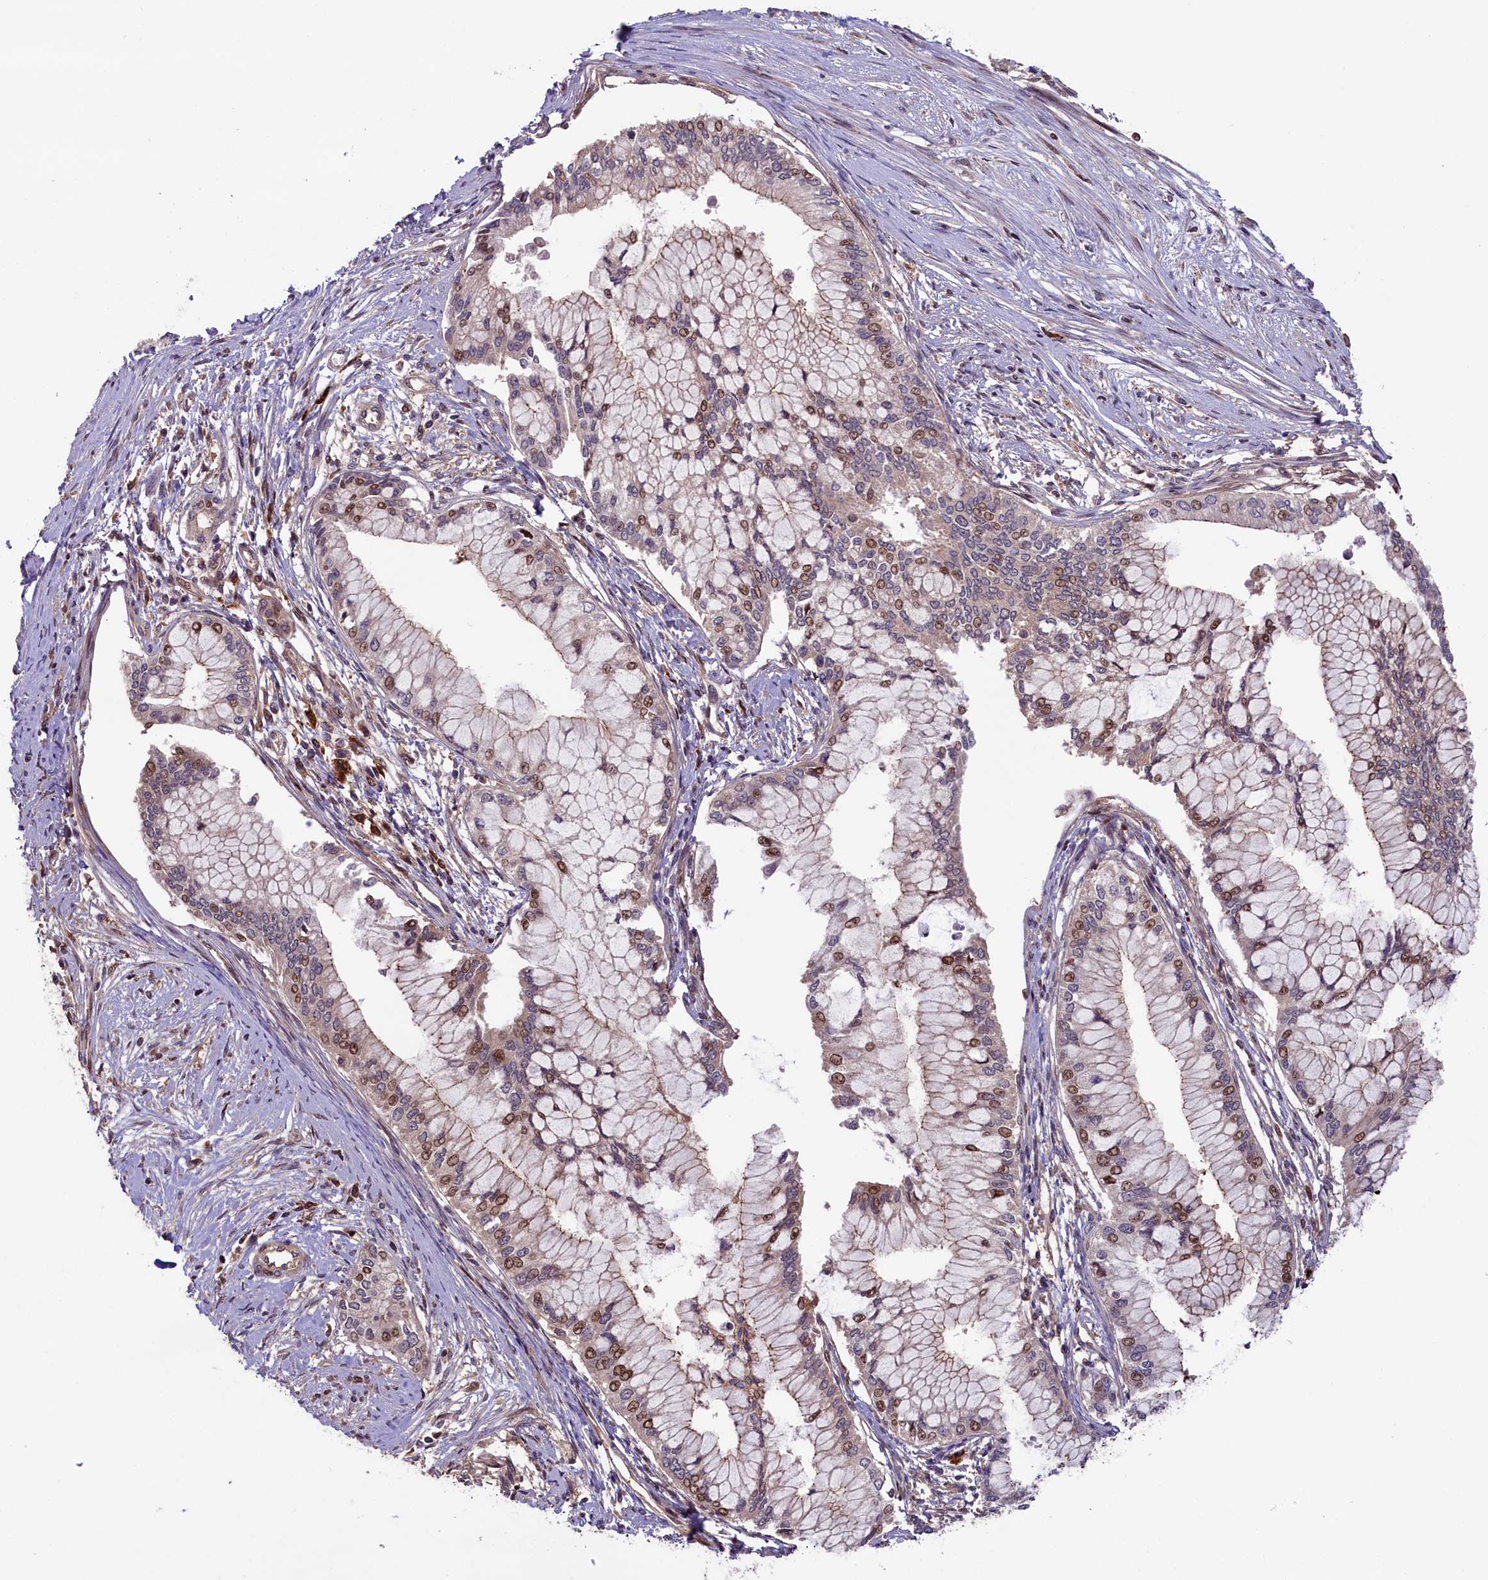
{"staining": {"intensity": "moderate", "quantity": "25%-75%", "location": "nuclear"}, "tissue": "pancreatic cancer", "cell_type": "Tumor cells", "image_type": "cancer", "snomed": [{"axis": "morphology", "description": "Adenocarcinoma, NOS"}, {"axis": "topography", "description": "Pancreas"}], "caption": "Approximately 25%-75% of tumor cells in human adenocarcinoma (pancreatic) demonstrate moderate nuclear protein positivity as visualized by brown immunohistochemical staining.", "gene": "RIC8A", "patient": {"sex": "male", "age": 46}}